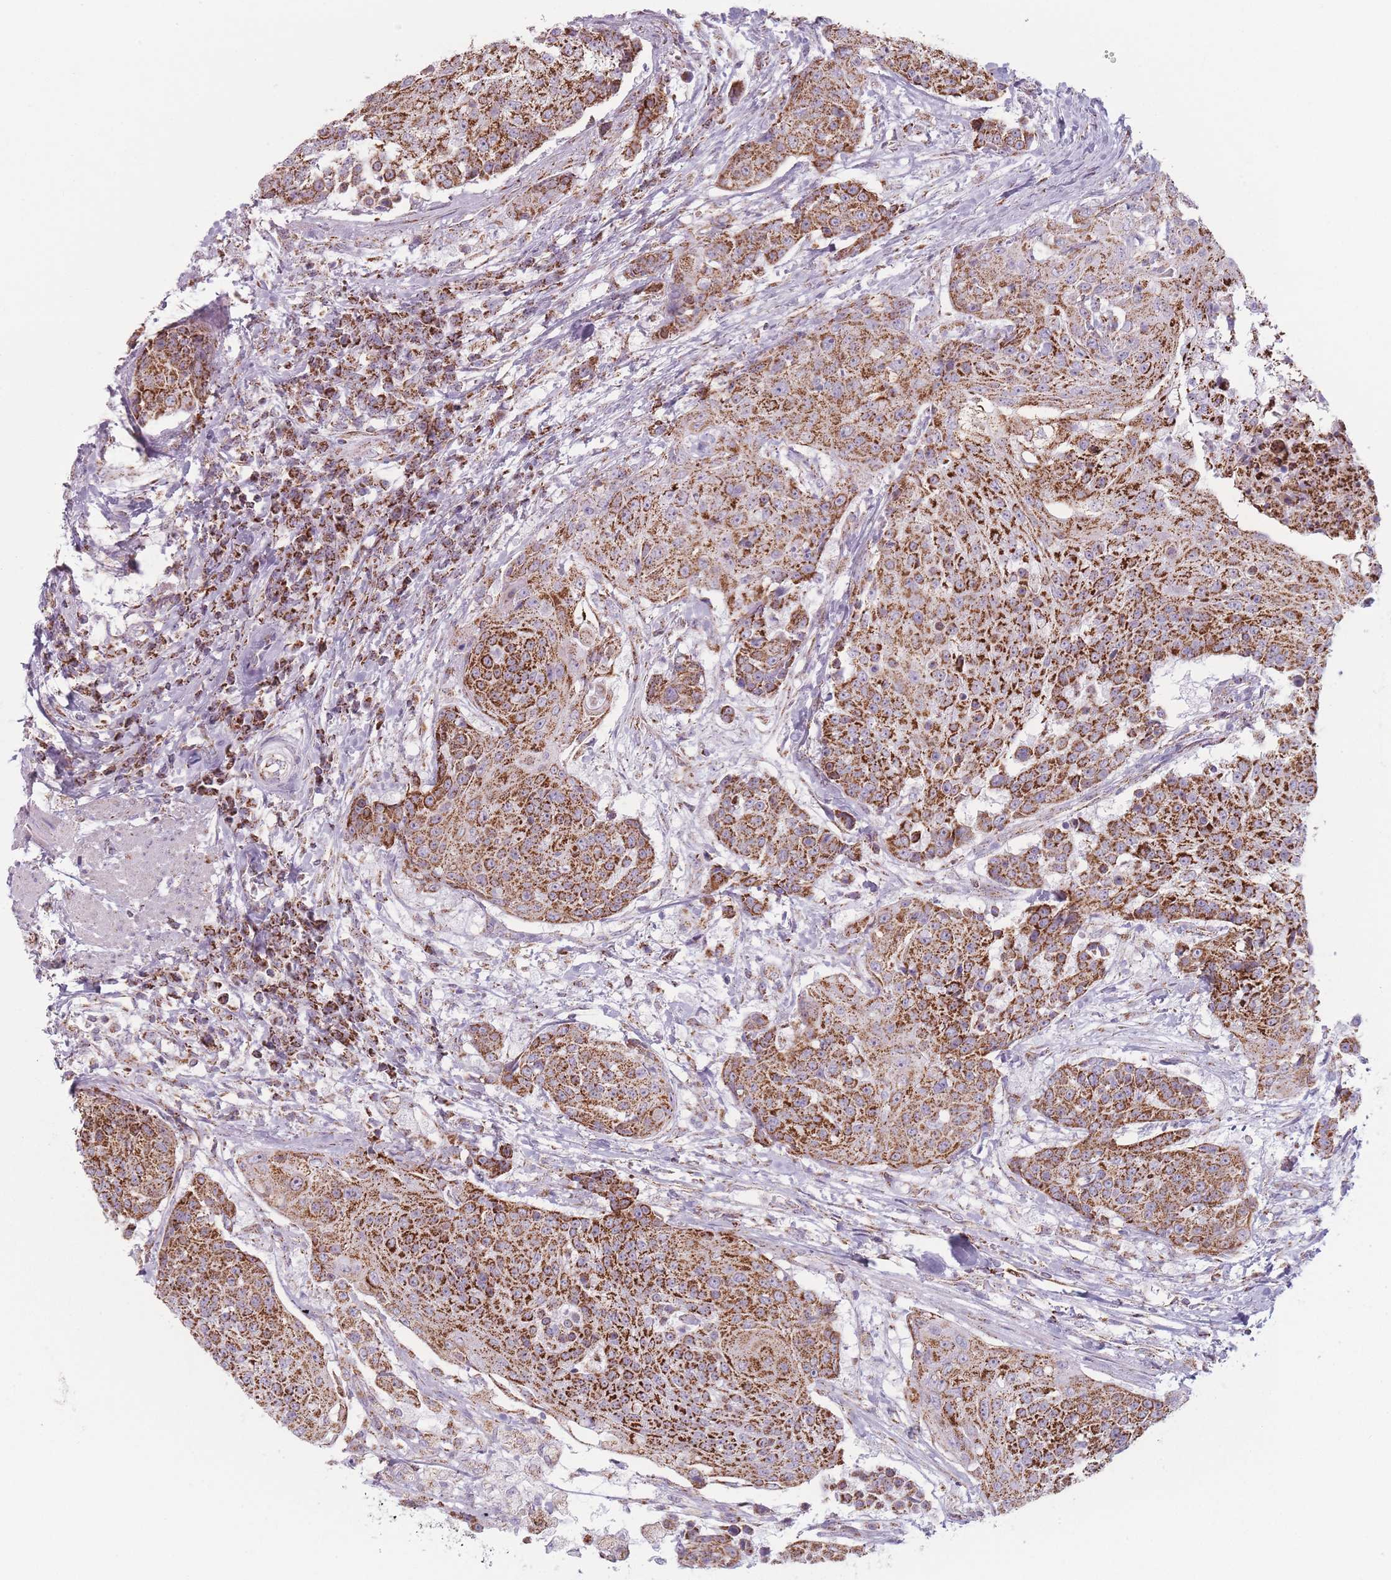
{"staining": {"intensity": "strong", "quantity": ">75%", "location": "cytoplasmic/membranous"}, "tissue": "urothelial cancer", "cell_type": "Tumor cells", "image_type": "cancer", "snomed": [{"axis": "morphology", "description": "Urothelial carcinoma, High grade"}, {"axis": "topography", "description": "Urinary bladder"}], "caption": "Urothelial carcinoma (high-grade) tissue shows strong cytoplasmic/membranous expression in approximately >75% of tumor cells, visualized by immunohistochemistry.", "gene": "DCHS1", "patient": {"sex": "female", "age": 63}}